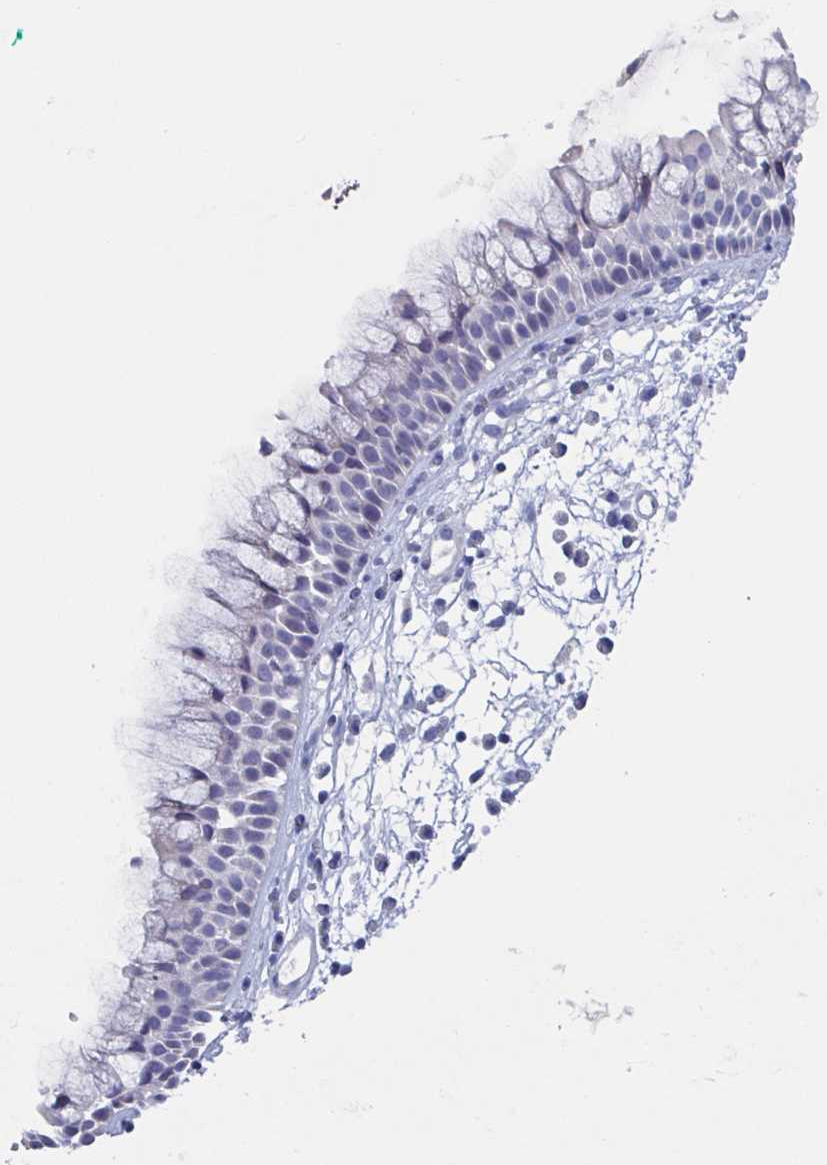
{"staining": {"intensity": "negative", "quantity": "none", "location": "none"}, "tissue": "nasopharynx", "cell_type": "Respiratory epithelial cells", "image_type": "normal", "snomed": [{"axis": "morphology", "description": "Normal tissue, NOS"}, {"axis": "topography", "description": "Nasopharynx"}], "caption": "Respiratory epithelial cells show no significant protein positivity in normal nasopharynx. Nuclei are stained in blue.", "gene": "NT5C3B", "patient": {"sex": "male", "age": 56}}